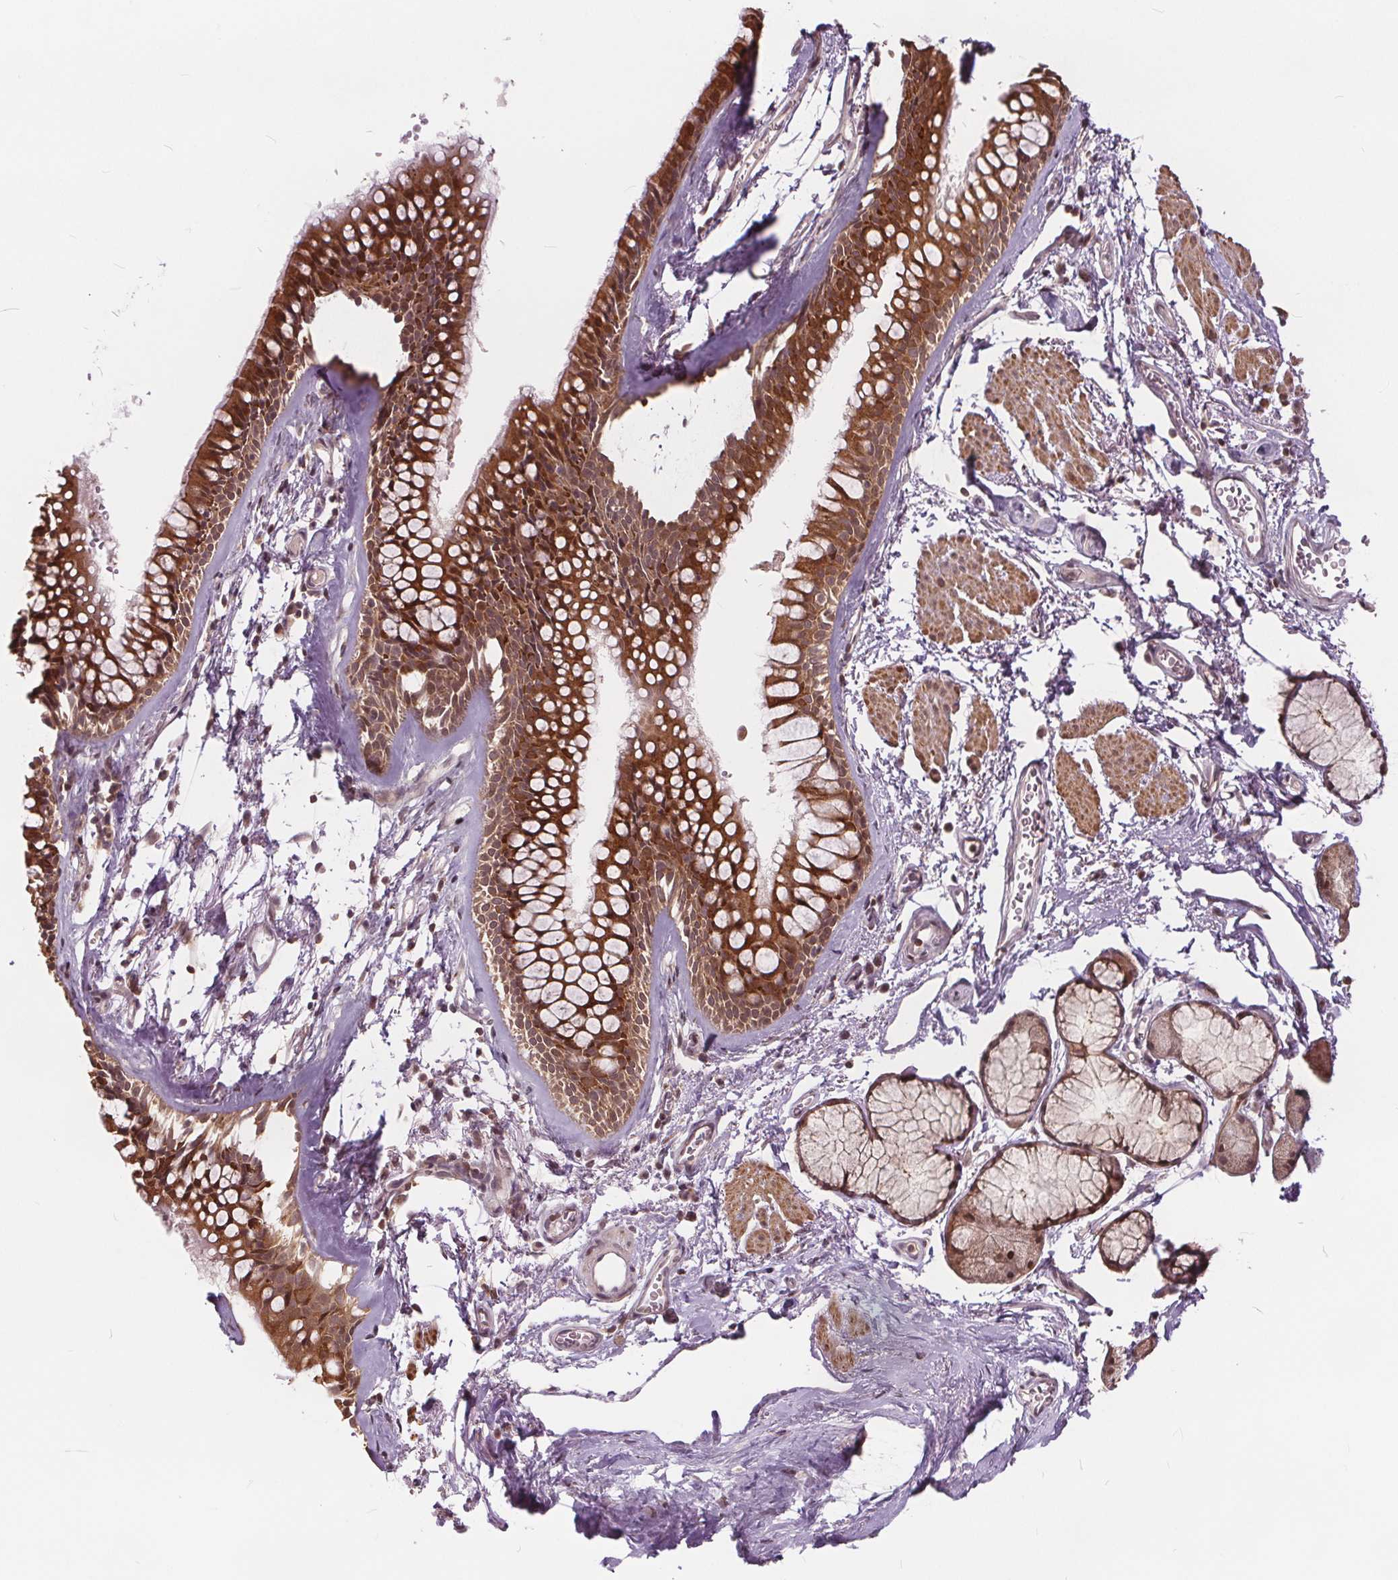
{"staining": {"intensity": "weak", "quantity": ">75%", "location": "cytoplasmic/membranous,nuclear"}, "tissue": "soft tissue", "cell_type": "Fibroblasts", "image_type": "normal", "snomed": [{"axis": "morphology", "description": "Normal tissue, NOS"}, {"axis": "topography", "description": "Cartilage tissue"}, {"axis": "topography", "description": "Bronchus"}], "caption": "Immunohistochemistry of benign soft tissue shows low levels of weak cytoplasmic/membranous,nuclear expression in approximately >75% of fibroblasts.", "gene": "HIF1AN", "patient": {"sex": "female", "age": 79}}